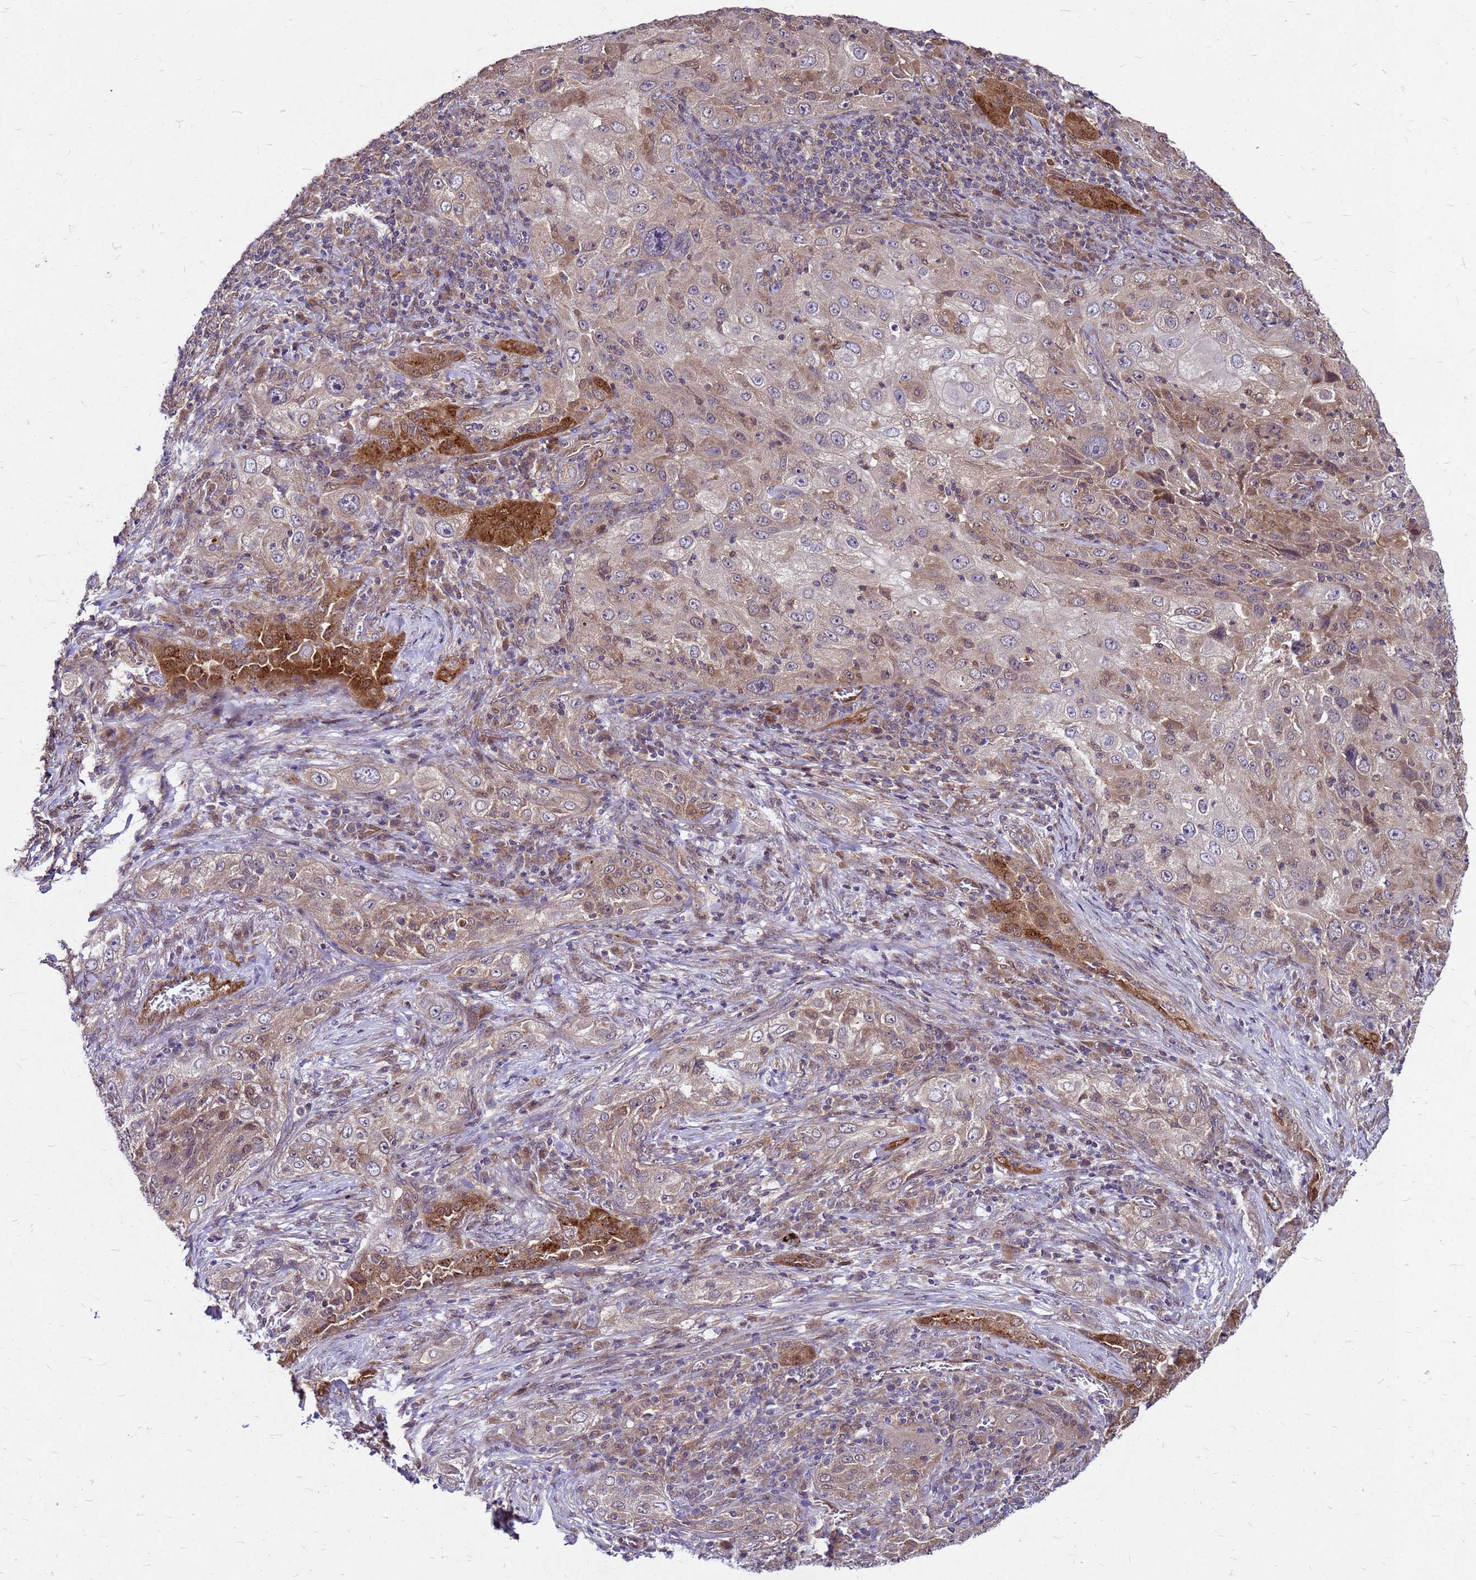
{"staining": {"intensity": "weak", "quantity": "25%-75%", "location": "cytoplasmic/membranous"}, "tissue": "lung cancer", "cell_type": "Tumor cells", "image_type": "cancer", "snomed": [{"axis": "morphology", "description": "Squamous cell carcinoma, NOS"}, {"axis": "topography", "description": "Lung"}], "caption": "An IHC micrograph of neoplastic tissue is shown. Protein staining in brown shows weak cytoplasmic/membranous positivity in lung cancer (squamous cell carcinoma) within tumor cells. The protein is shown in brown color, while the nuclei are stained blue.", "gene": "DUSP23", "patient": {"sex": "female", "age": 69}}